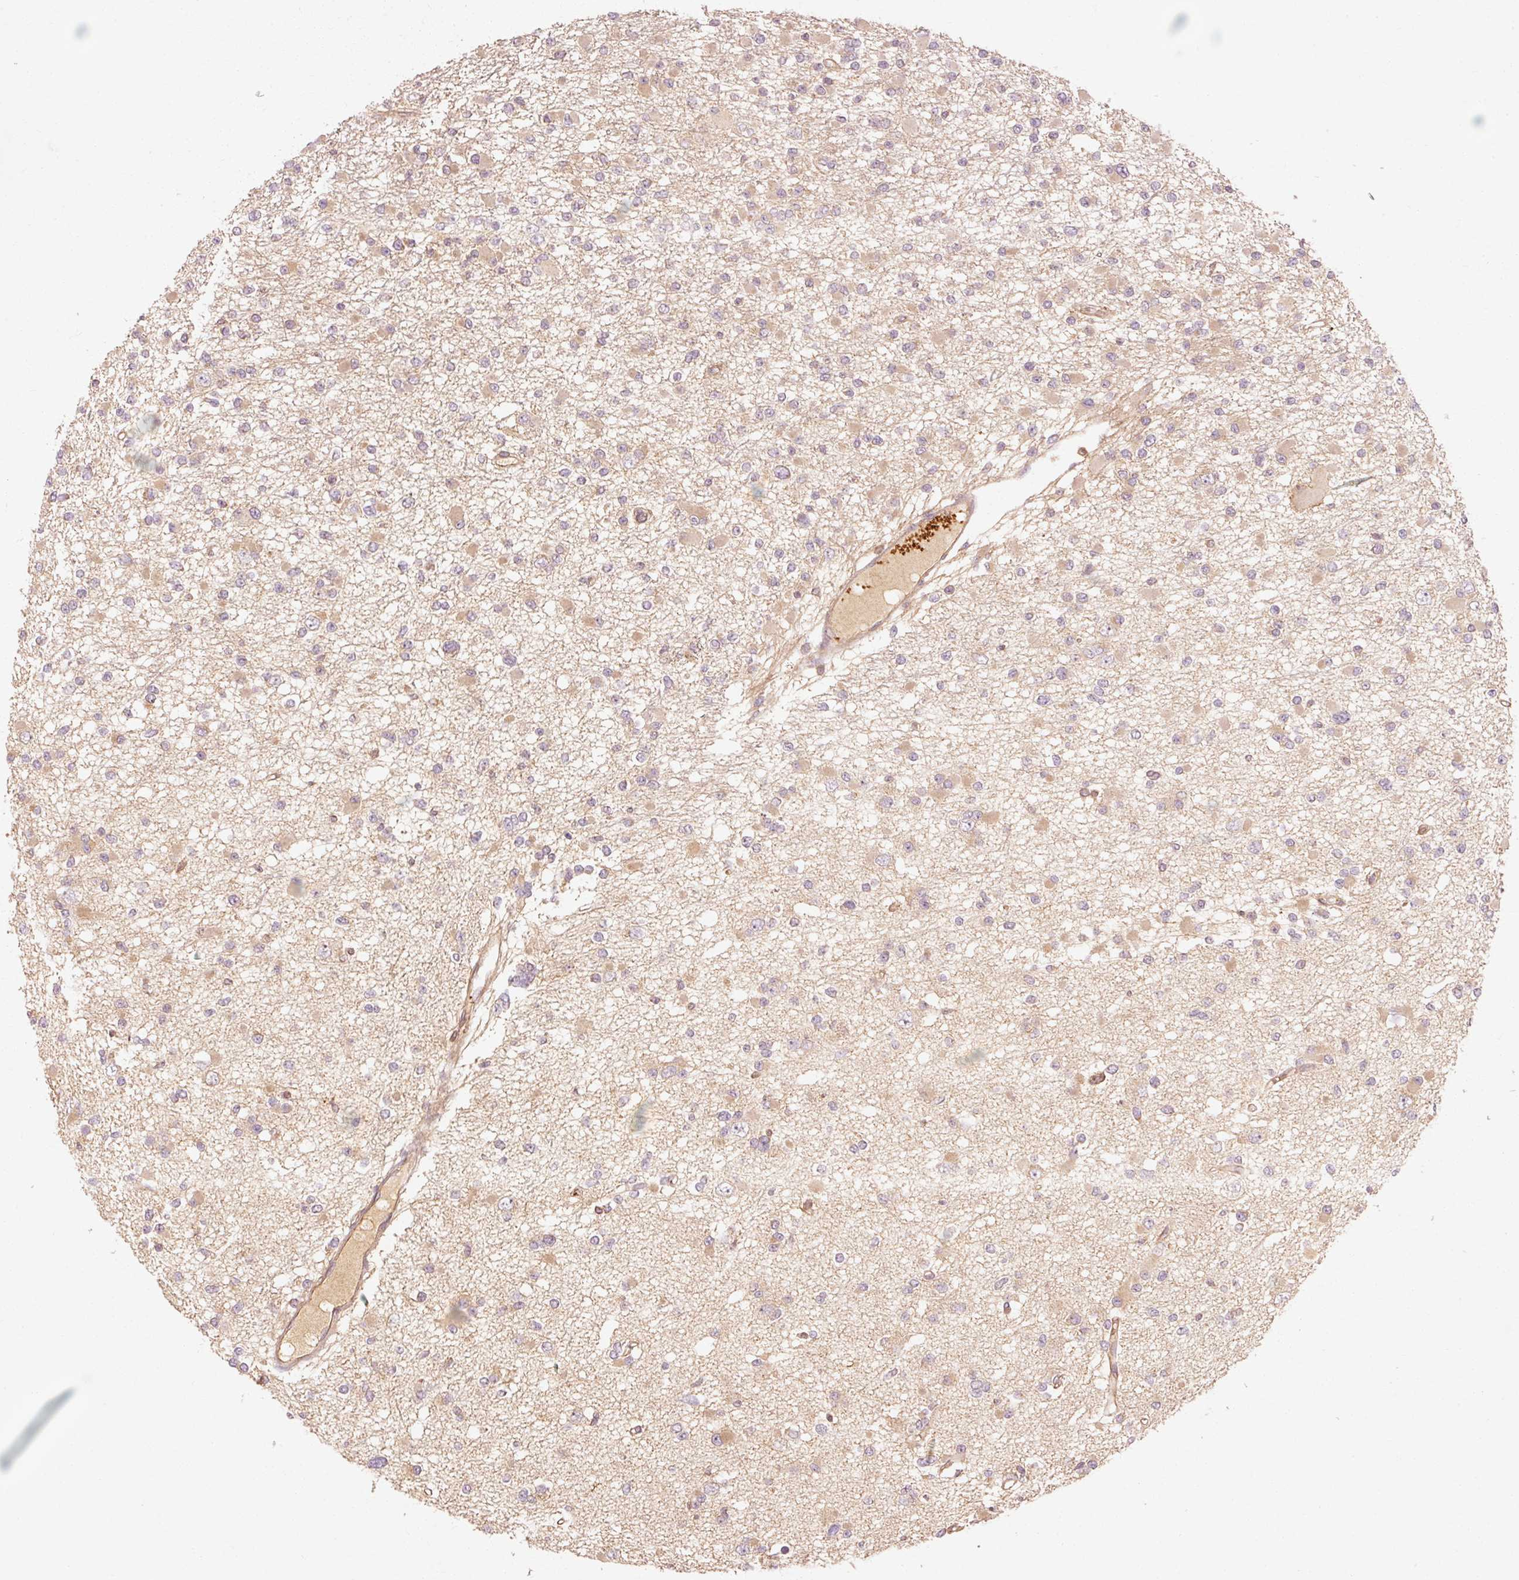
{"staining": {"intensity": "weak", "quantity": ">75%", "location": "cytoplasmic/membranous"}, "tissue": "glioma", "cell_type": "Tumor cells", "image_type": "cancer", "snomed": [{"axis": "morphology", "description": "Glioma, malignant, Low grade"}, {"axis": "topography", "description": "Brain"}], "caption": "Human glioma stained for a protein (brown) demonstrates weak cytoplasmic/membranous positive staining in about >75% of tumor cells.", "gene": "CTNNA1", "patient": {"sex": "female", "age": 22}}